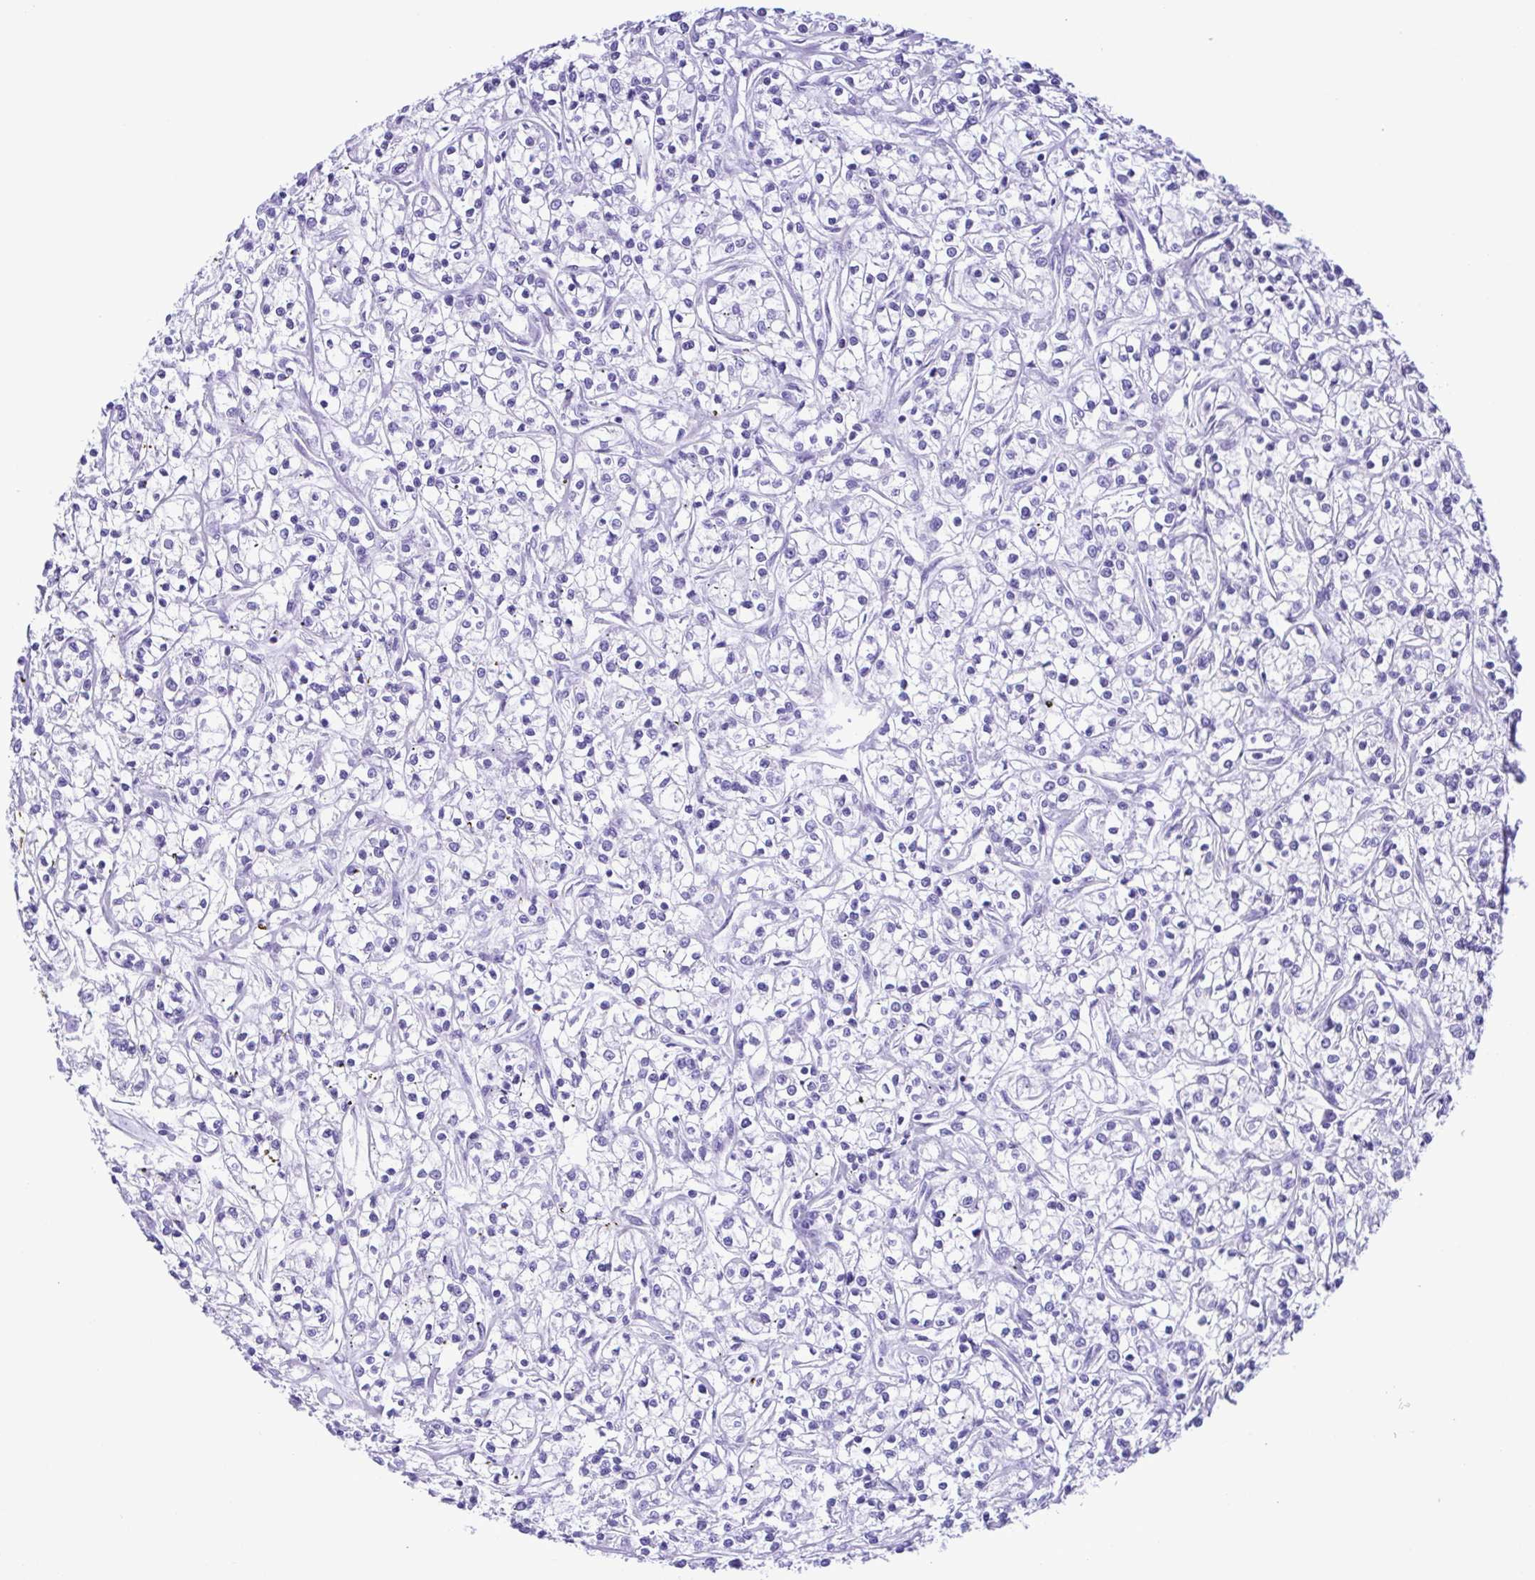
{"staining": {"intensity": "negative", "quantity": "none", "location": "none"}, "tissue": "renal cancer", "cell_type": "Tumor cells", "image_type": "cancer", "snomed": [{"axis": "morphology", "description": "Adenocarcinoma, NOS"}, {"axis": "topography", "description": "Kidney"}], "caption": "This is an immunohistochemistry photomicrograph of human adenocarcinoma (renal). There is no staining in tumor cells.", "gene": "PAK3", "patient": {"sex": "female", "age": 59}}